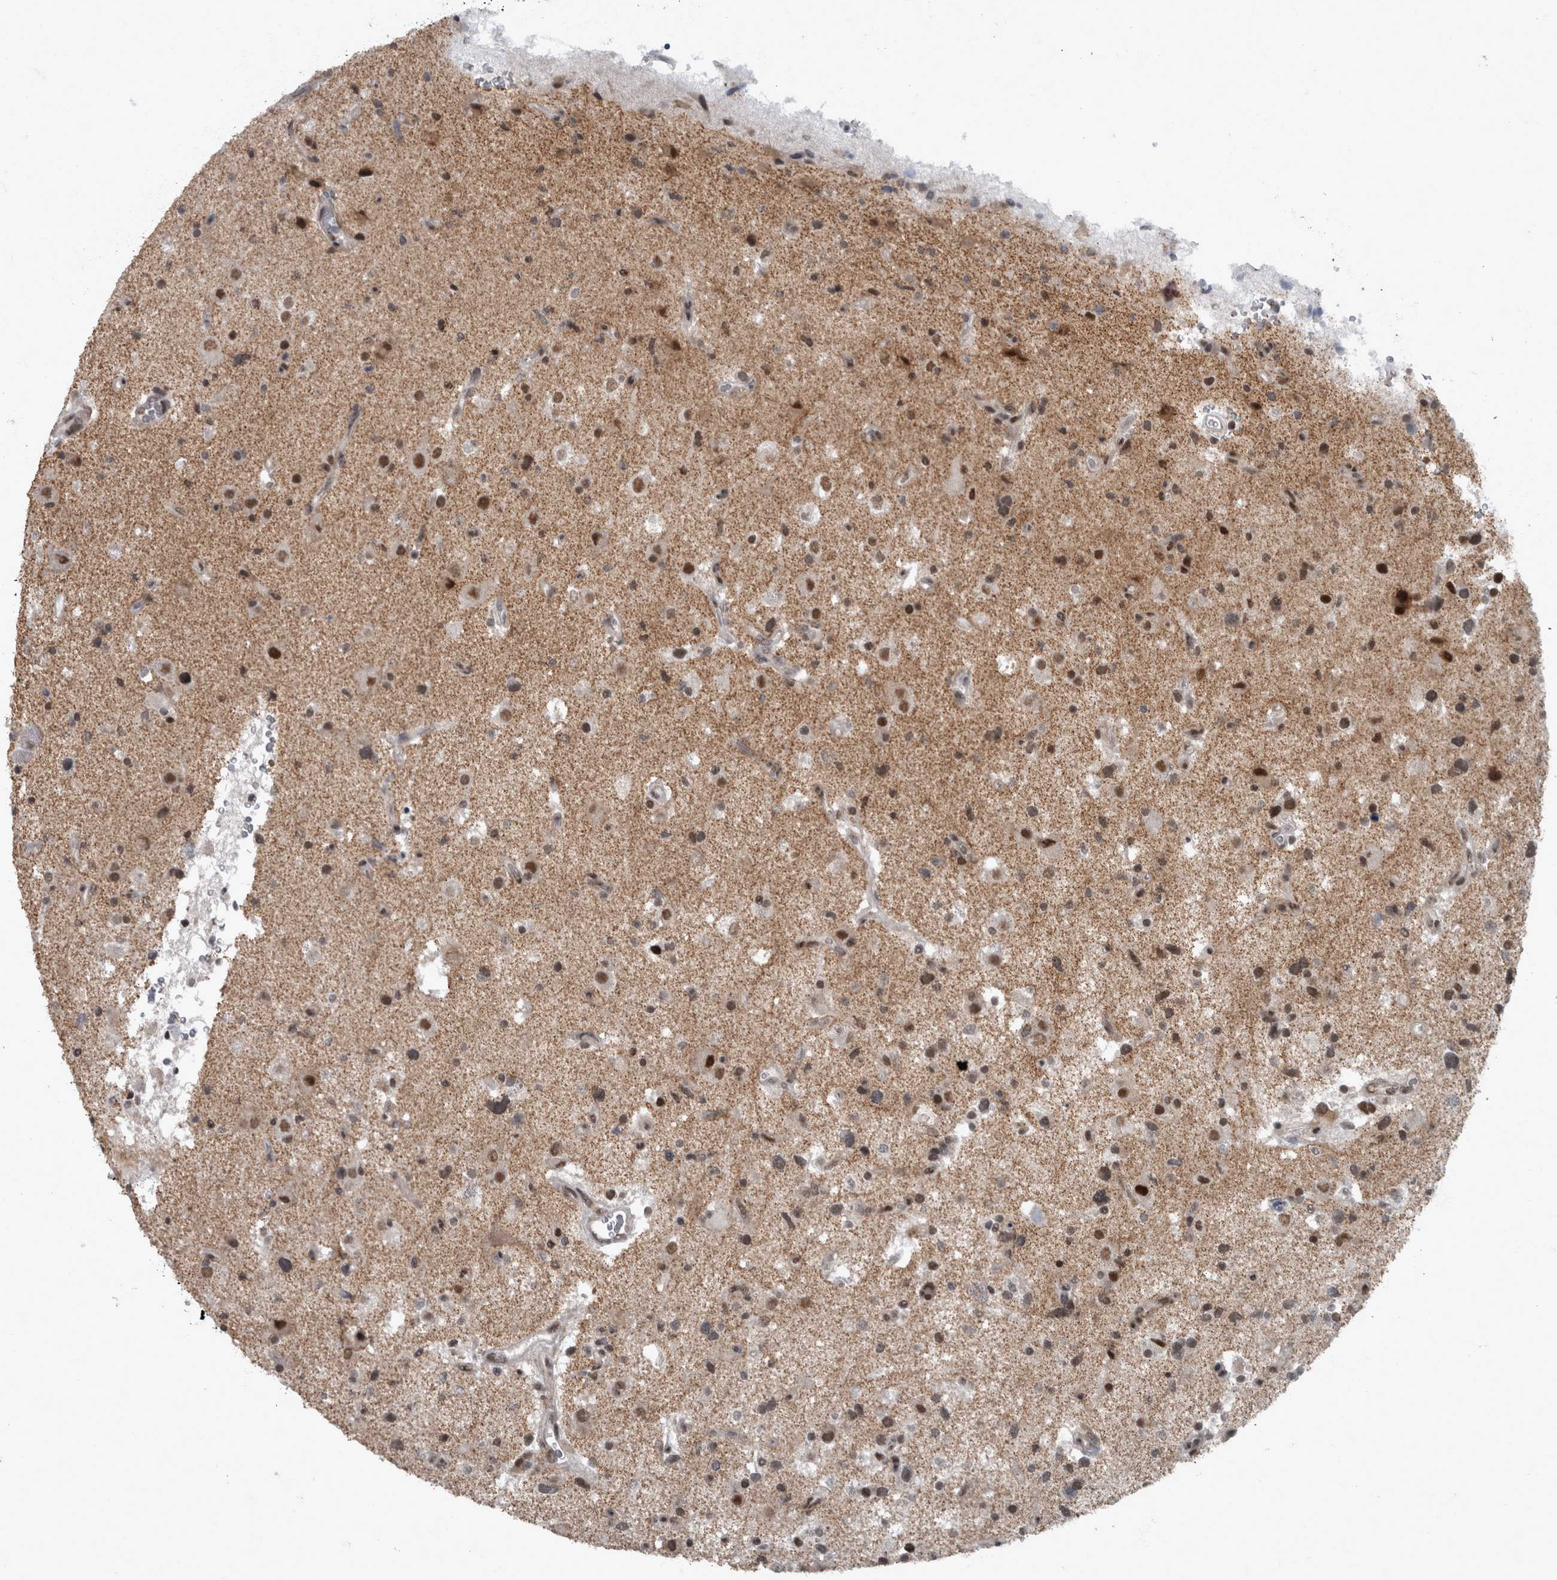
{"staining": {"intensity": "moderate", "quantity": "25%-75%", "location": "nuclear"}, "tissue": "glioma", "cell_type": "Tumor cells", "image_type": "cancer", "snomed": [{"axis": "morphology", "description": "Glioma, malignant, High grade"}, {"axis": "topography", "description": "Brain"}], "caption": "Approximately 25%-75% of tumor cells in human glioma reveal moderate nuclear protein staining as visualized by brown immunohistochemical staining.", "gene": "WDR33", "patient": {"sex": "male", "age": 33}}